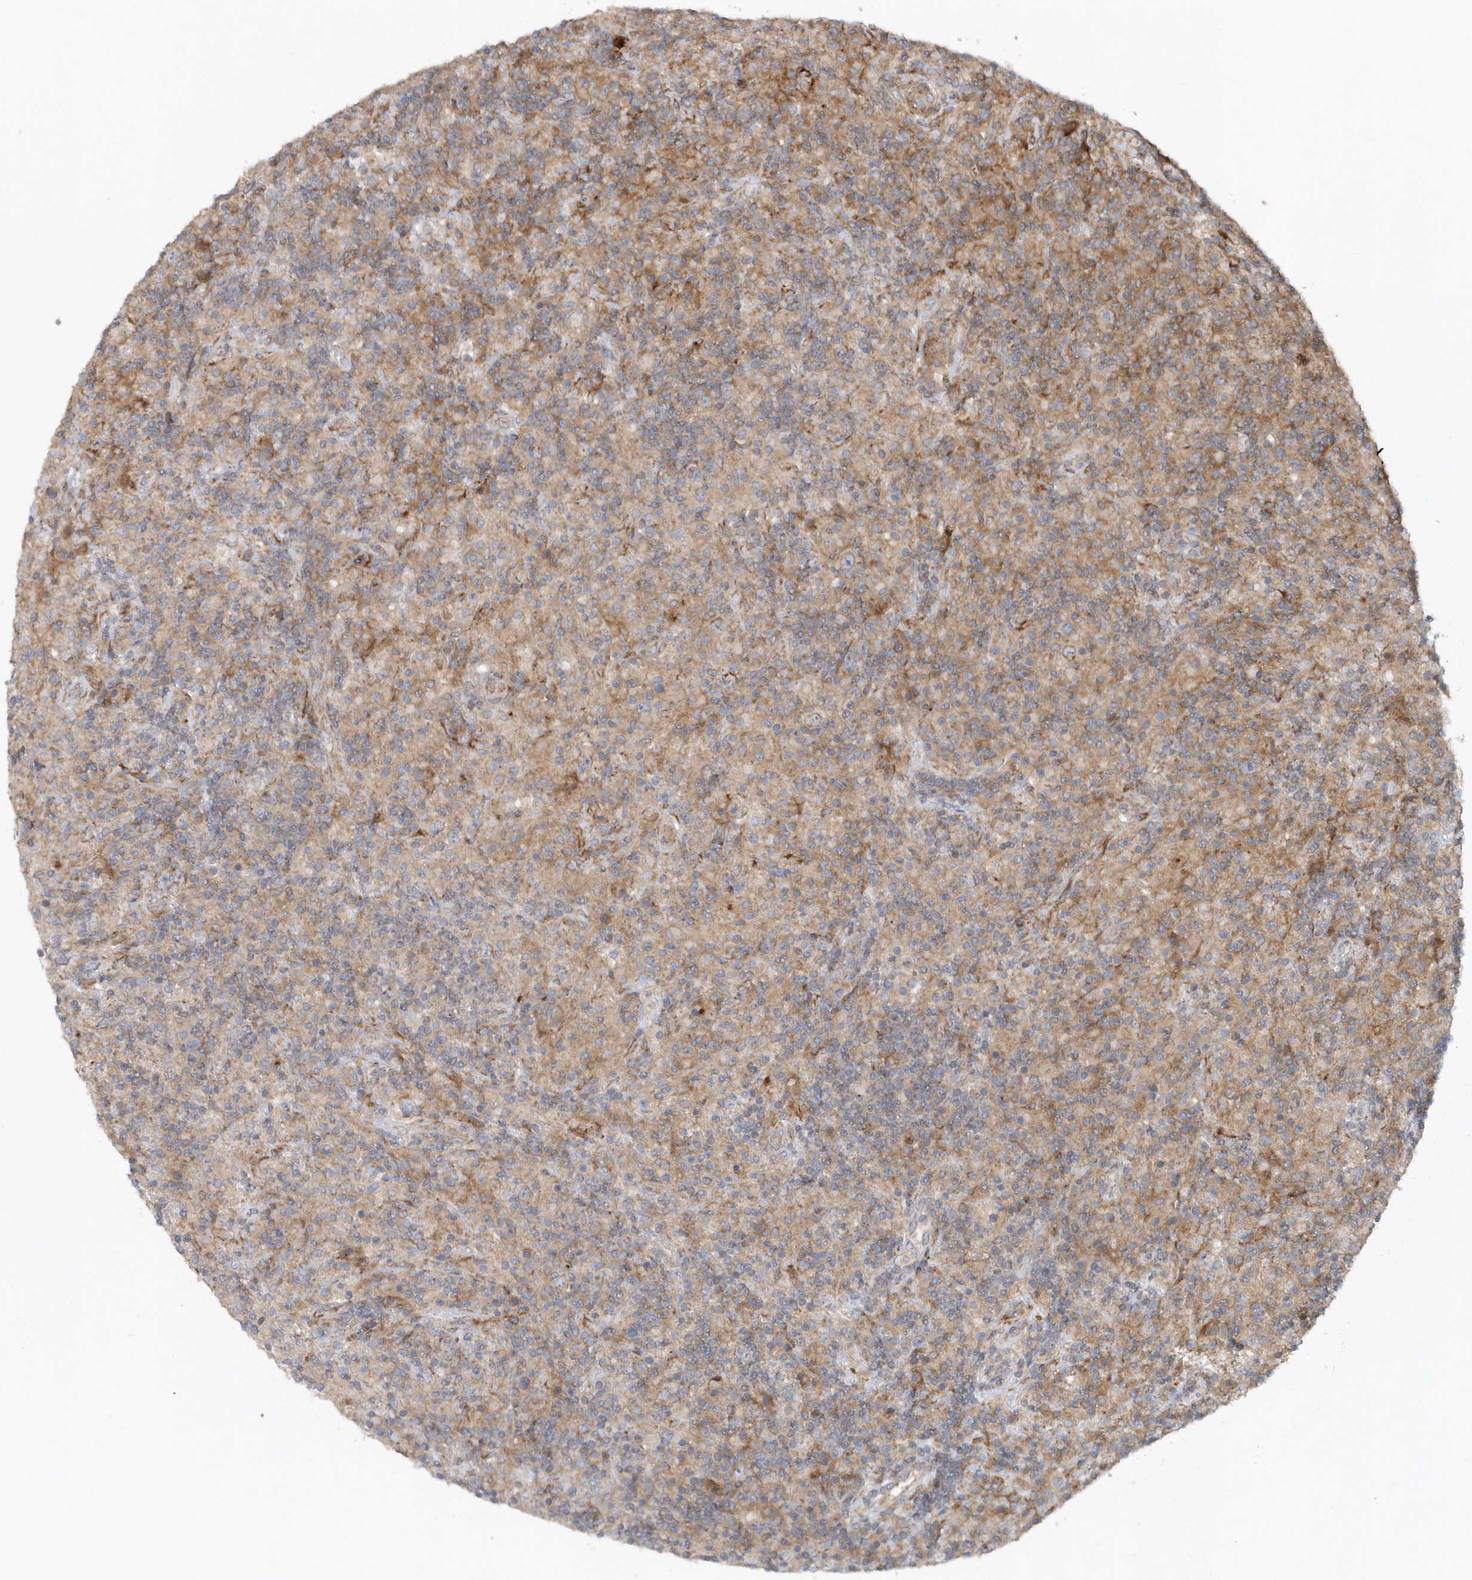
{"staining": {"intensity": "weak", "quantity": "25%-75%", "location": "cytoplasmic/membranous"}, "tissue": "lymphoma", "cell_type": "Tumor cells", "image_type": "cancer", "snomed": [{"axis": "morphology", "description": "Hodgkin's disease, NOS"}, {"axis": "topography", "description": "Lymph node"}], "caption": "Immunohistochemical staining of human Hodgkin's disease shows low levels of weak cytoplasmic/membranous protein expression in approximately 25%-75% of tumor cells. The staining was performed using DAB, with brown indicating positive protein expression. Nuclei are stained blue with hematoxylin.", "gene": "MMUT", "patient": {"sex": "male", "age": 70}}